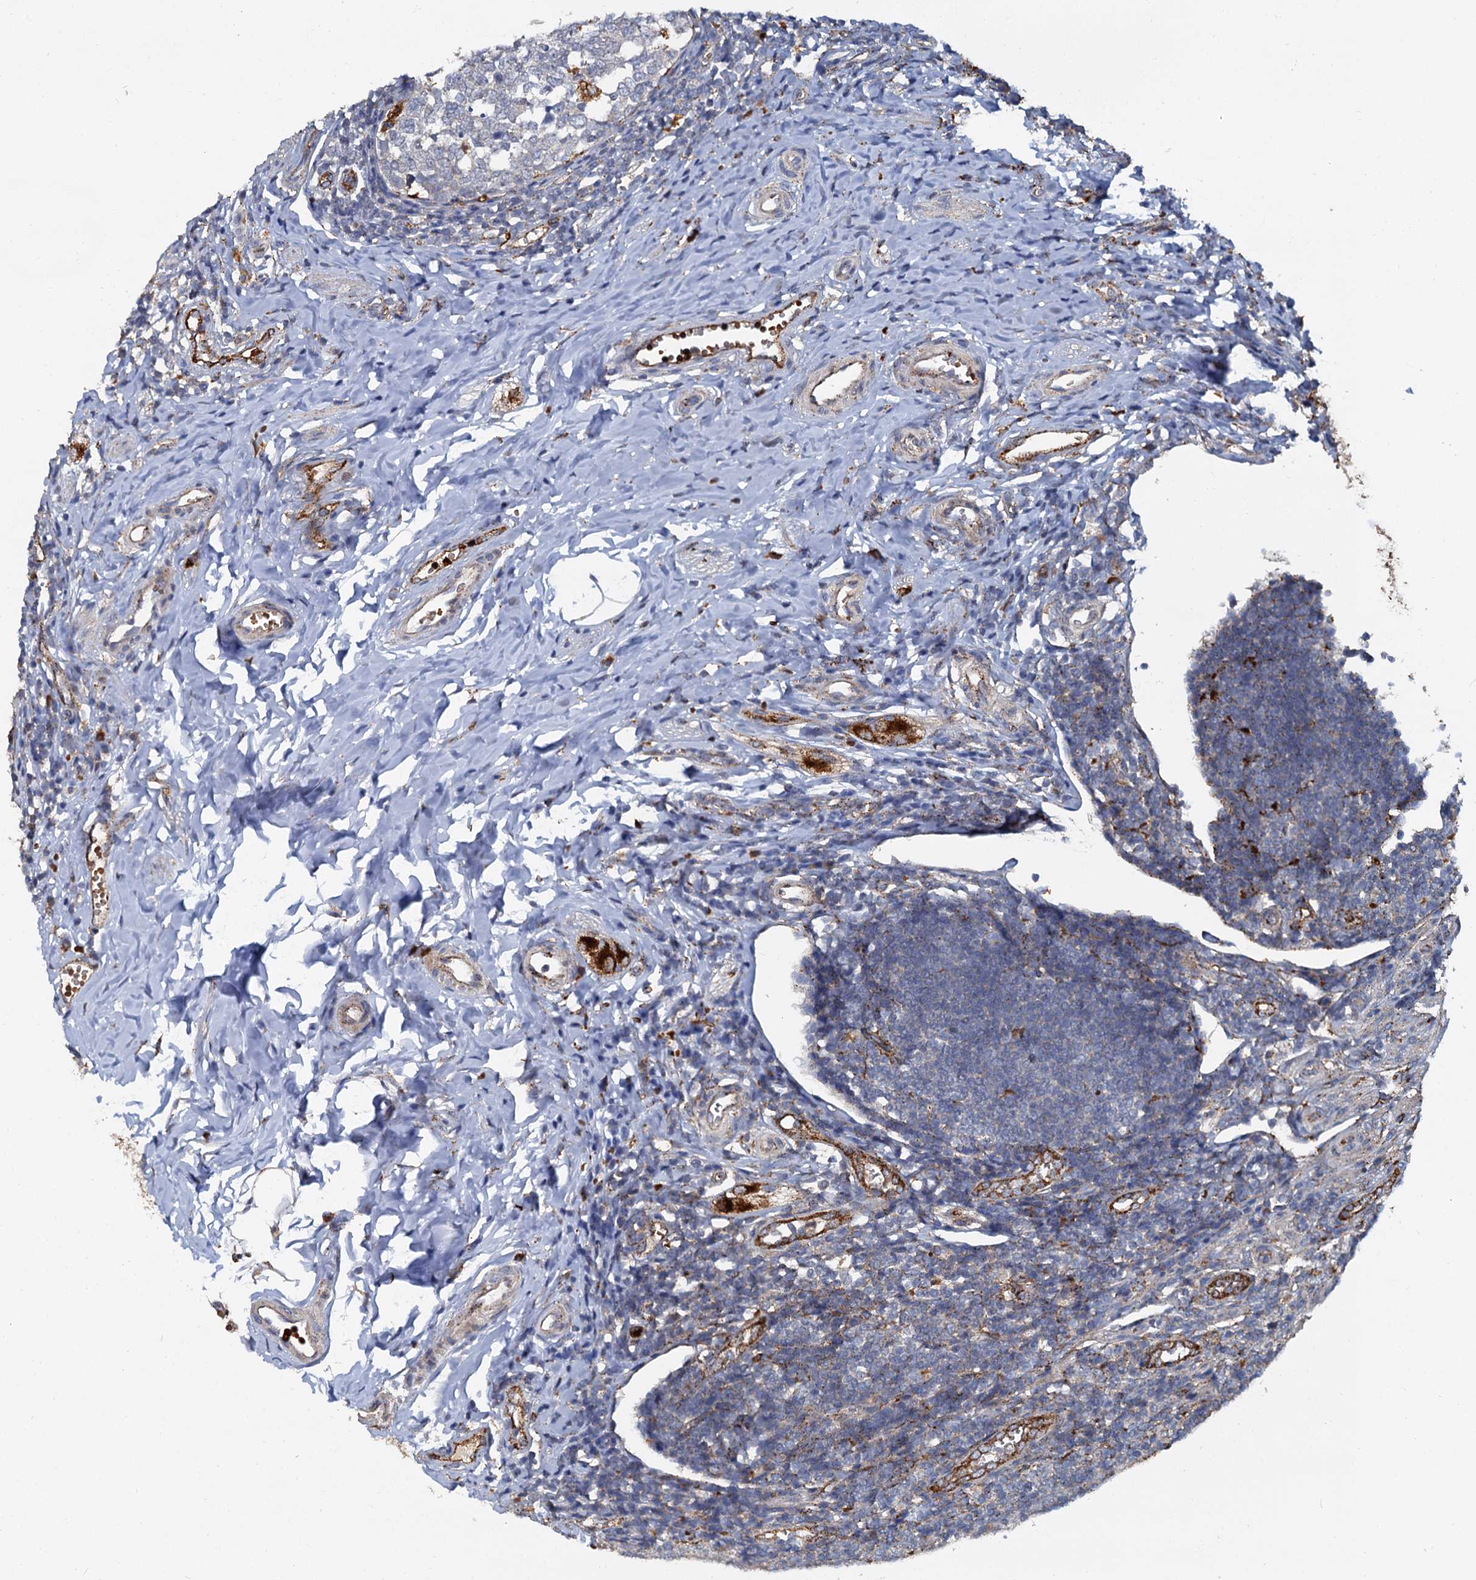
{"staining": {"intensity": "strong", "quantity": "25%-75%", "location": "cytoplasmic/membranous"}, "tissue": "appendix", "cell_type": "Glandular cells", "image_type": "normal", "snomed": [{"axis": "morphology", "description": "Normal tissue, NOS"}, {"axis": "topography", "description": "Appendix"}], "caption": "Strong cytoplasmic/membranous positivity for a protein is appreciated in approximately 25%-75% of glandular cells of benign appendix using IHC.", "gene": "GBA1", "patient": {"sex": "male", "age": 14}}